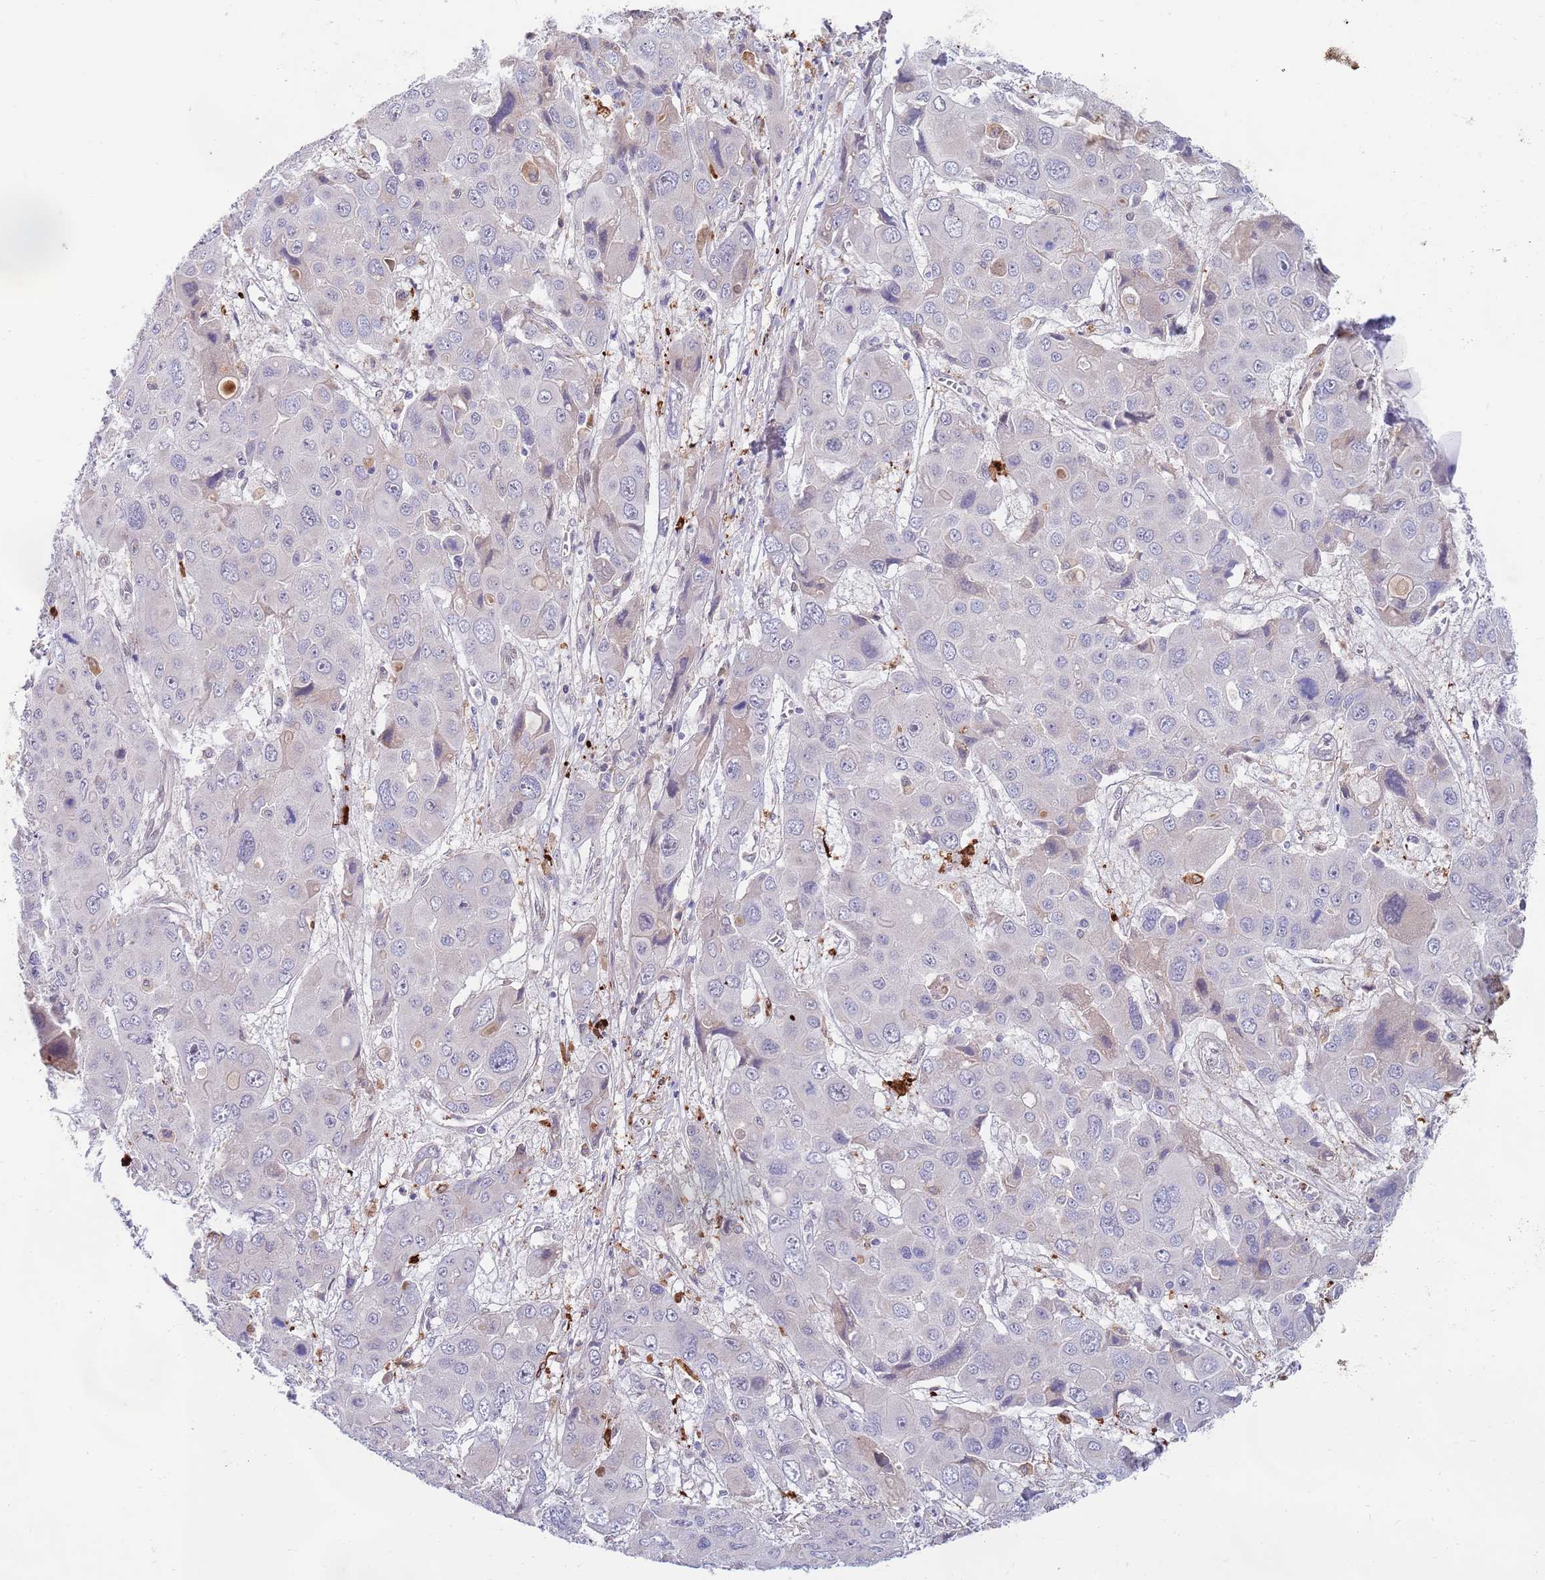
{"staining": {"intensity": "negative", "quantity": "none", "location": "none"}, "tissue": "liver cancer", "cell_type": "Tumor cells", "image_type": "cancer", "snomed": [{"axis": "morphology", "description": "Cholangiocarcinoma"}, {"axis": "topography", "description": "Liver"}], "caption": "Immunohistochemistry (IHC) photomicrograph of liver cancer (cholangiocarcinoma) stained for a protein (brown), which reveals no expression in tumor cells.", "gene": "NLRP6", "patient": {"sex": "male", "age": 67}}